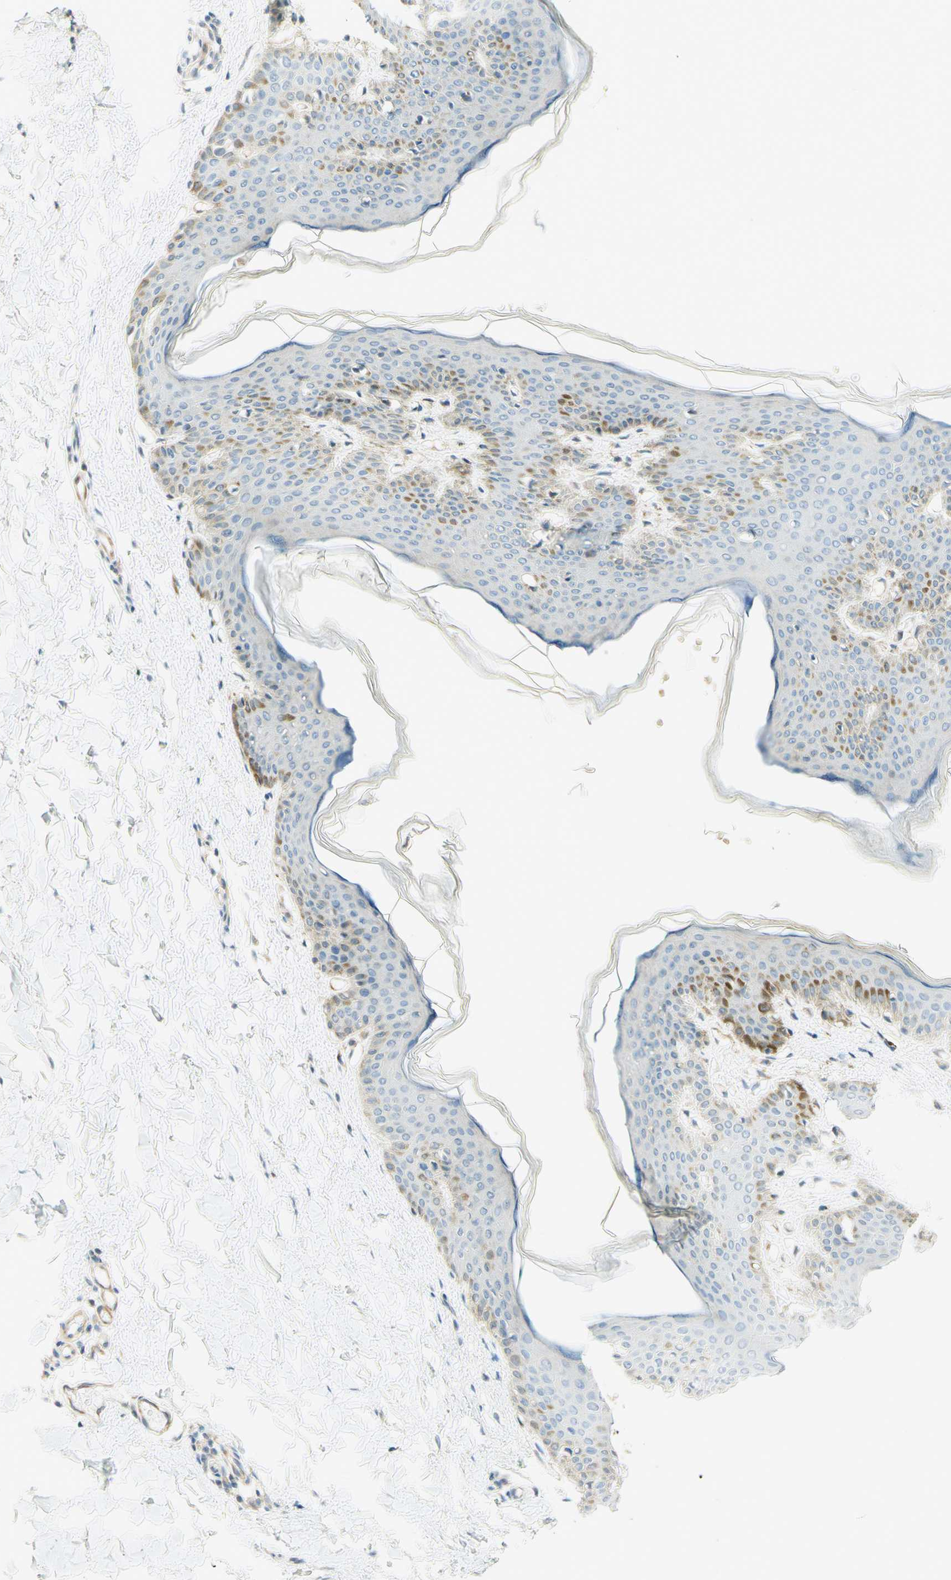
{"staining": {"intensity": "negative", "quantity": "none", "location": "none"}, "tissue": "skin", "cell_type": "Fibroblasts", "image_type": "normal", "snomed": [{"axis": "morphology", "description": "Normal tissue, NOS"}, {"axis": "topography", "description": "Skin"}], "caption": "Human skin stained for a protein using IHC displays no staining in fibroblasts.", "gene": "PROM1", "patient": {"sex": "female", "age": 17}}